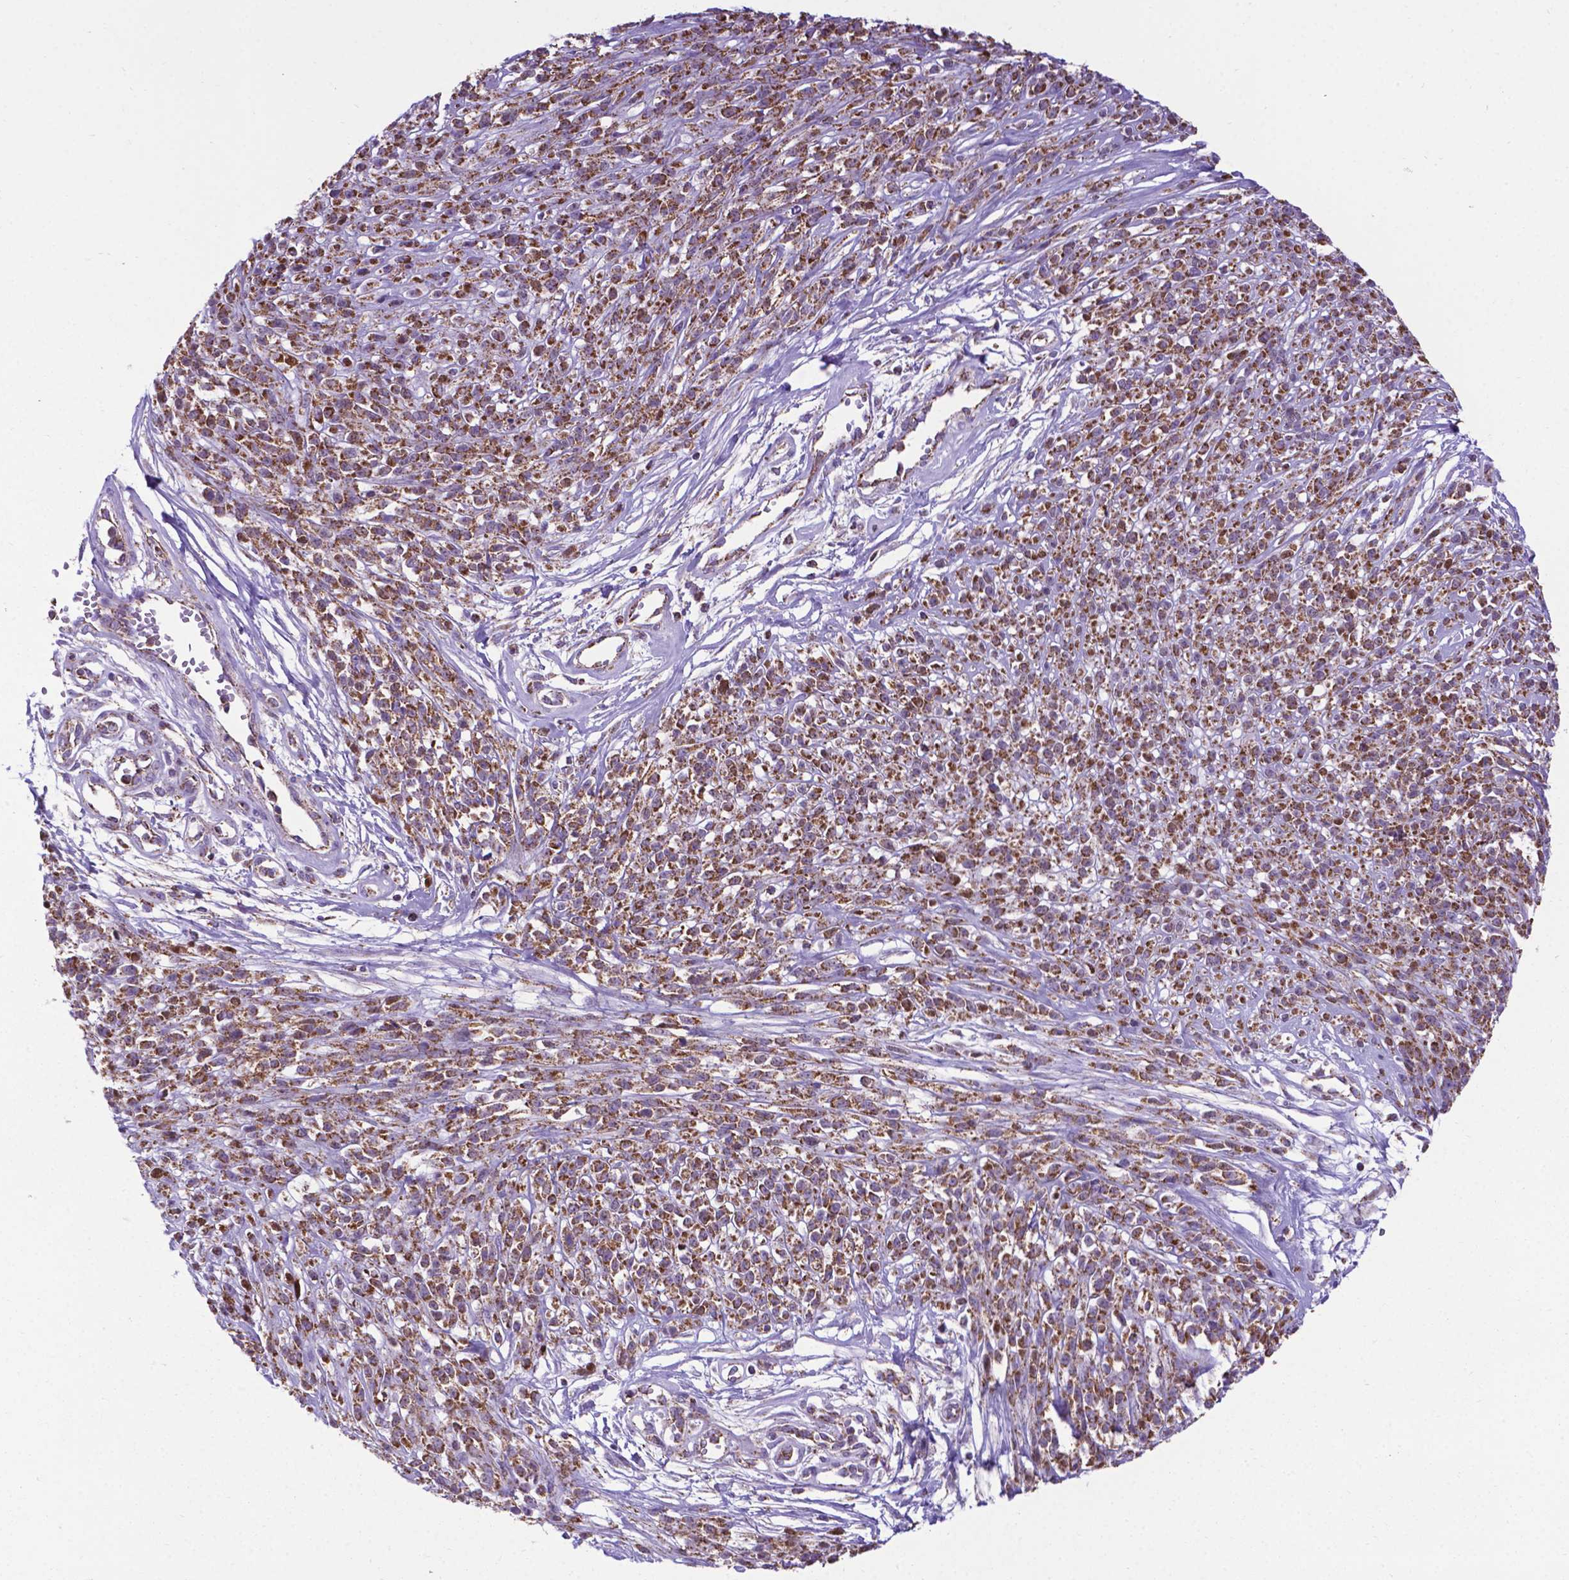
{"staining": {"intensity": "strong", "quantity": ">75%", "location": "cytoplasmic/membranous"}, "tissue": "melanoma", "cell_type": "Tumor cells", "image_type": "cancer", "snomed": [{"axis": "morphology", "description": "Malignant melanoma, NOS"}, {"axis": "topography", "description": "Skin"}, {"axis": "topography", "description": "Skin of trunk"}], "caption": "This is a photomicrograph of immunohistochemistry staining of melanoma, which shows strong staining in the cytoplasmic/membranous of tumor cells.", "gene": "POU3F3", "patient": {"sex": "male", "age": 74}}